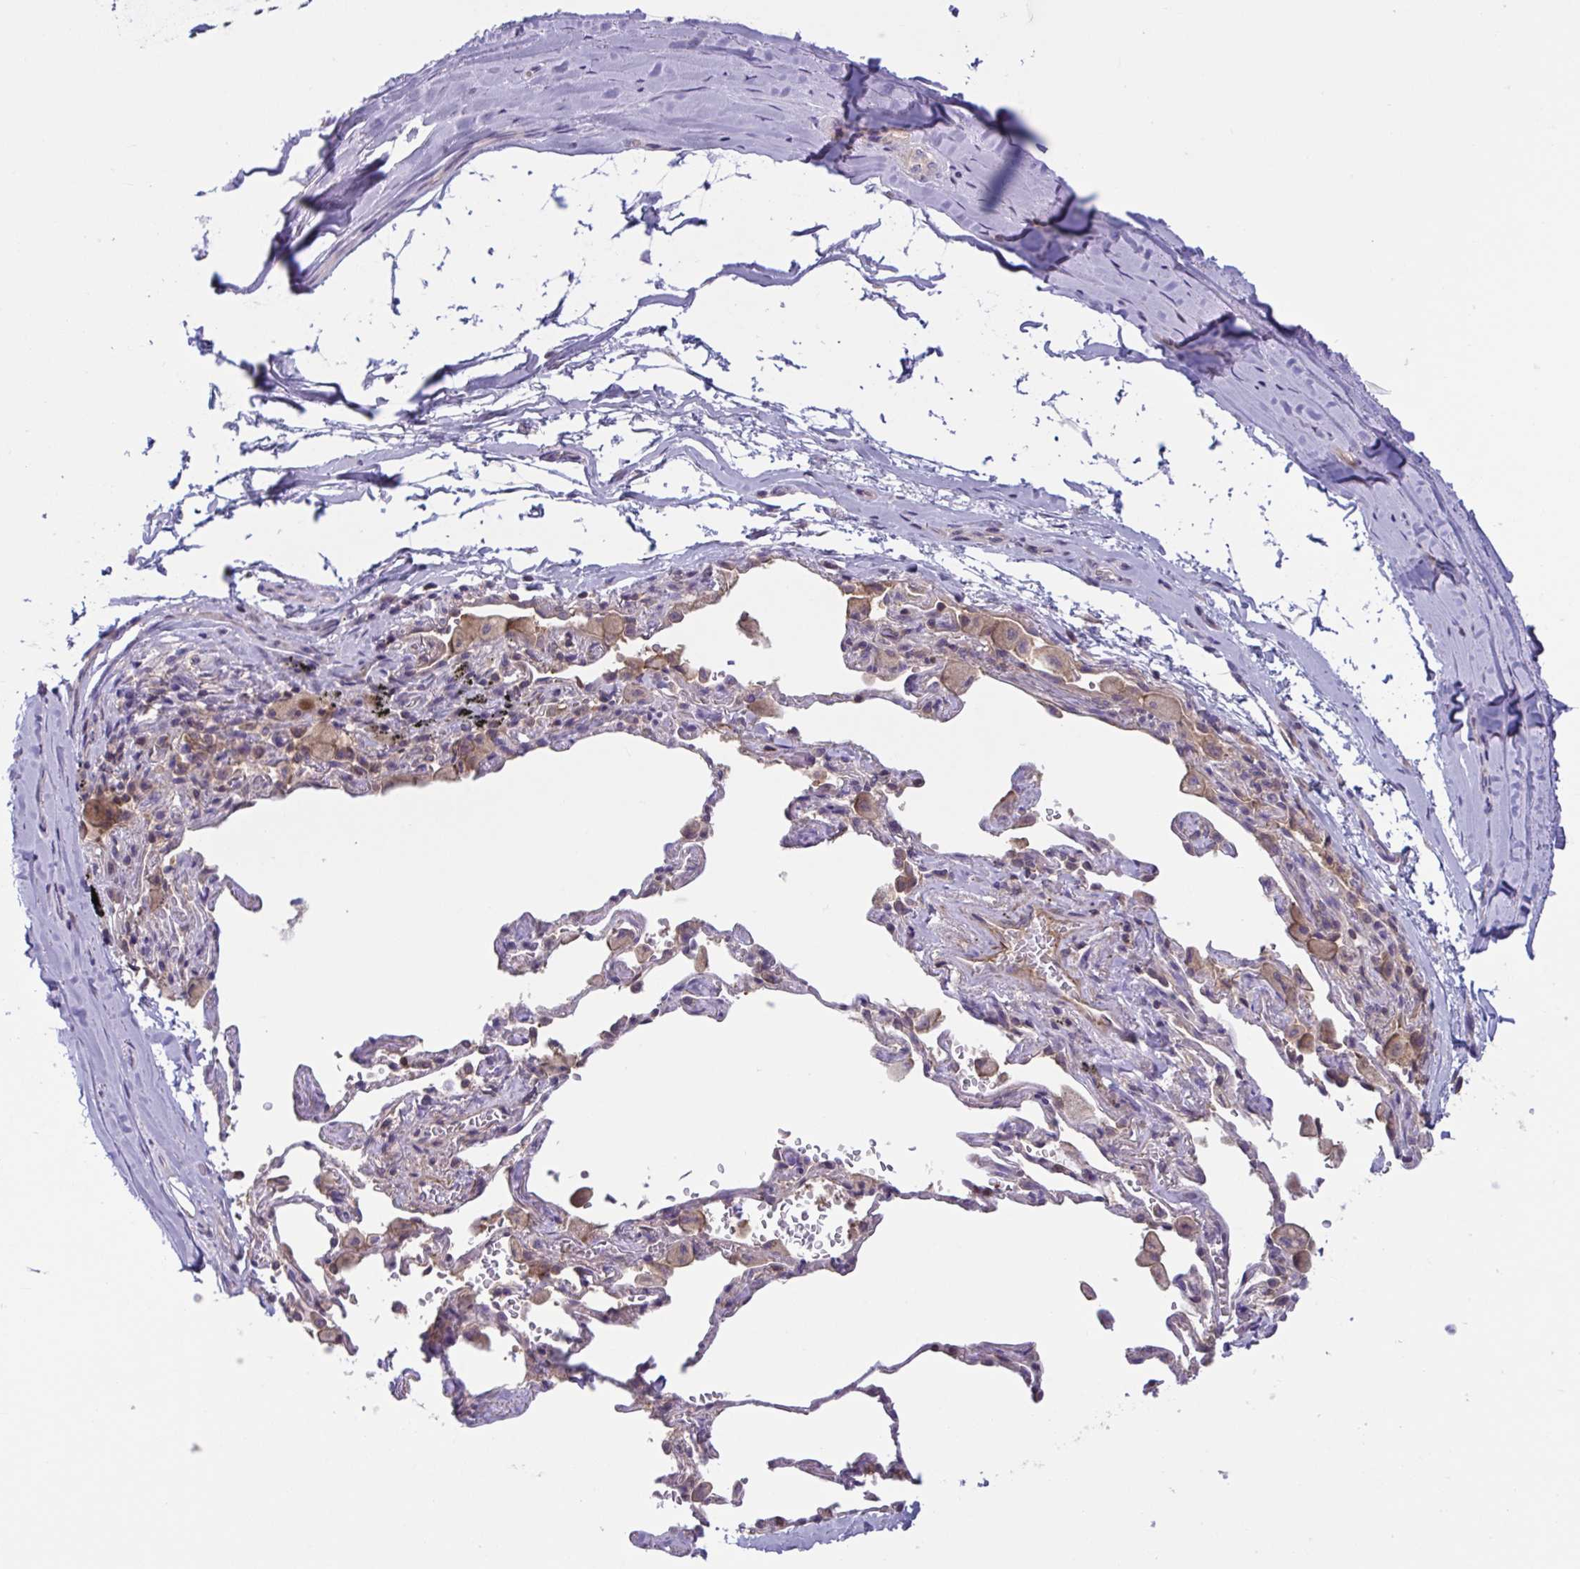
{"staining": {"intensity": "negative", "quantity": "none", "location": "none"}, "tissue": "soft tissue", "cell_type": "Chondrocytes", "image_type": "normal", "snomed": [{"axis": "morphology", "description": "Normal tissue, NOS"}, {"axis": "topography", "description": "Cartilage tissue"}, {"axis": "topography", "description": "Bronchus"}], "caption": "The micrograph exhibits no significant staining in chondrocytes of soft tissue. Nuclei are stained in blue.", "gene": "WNT9B", "patient": {"sex": "male", "age": 64}}